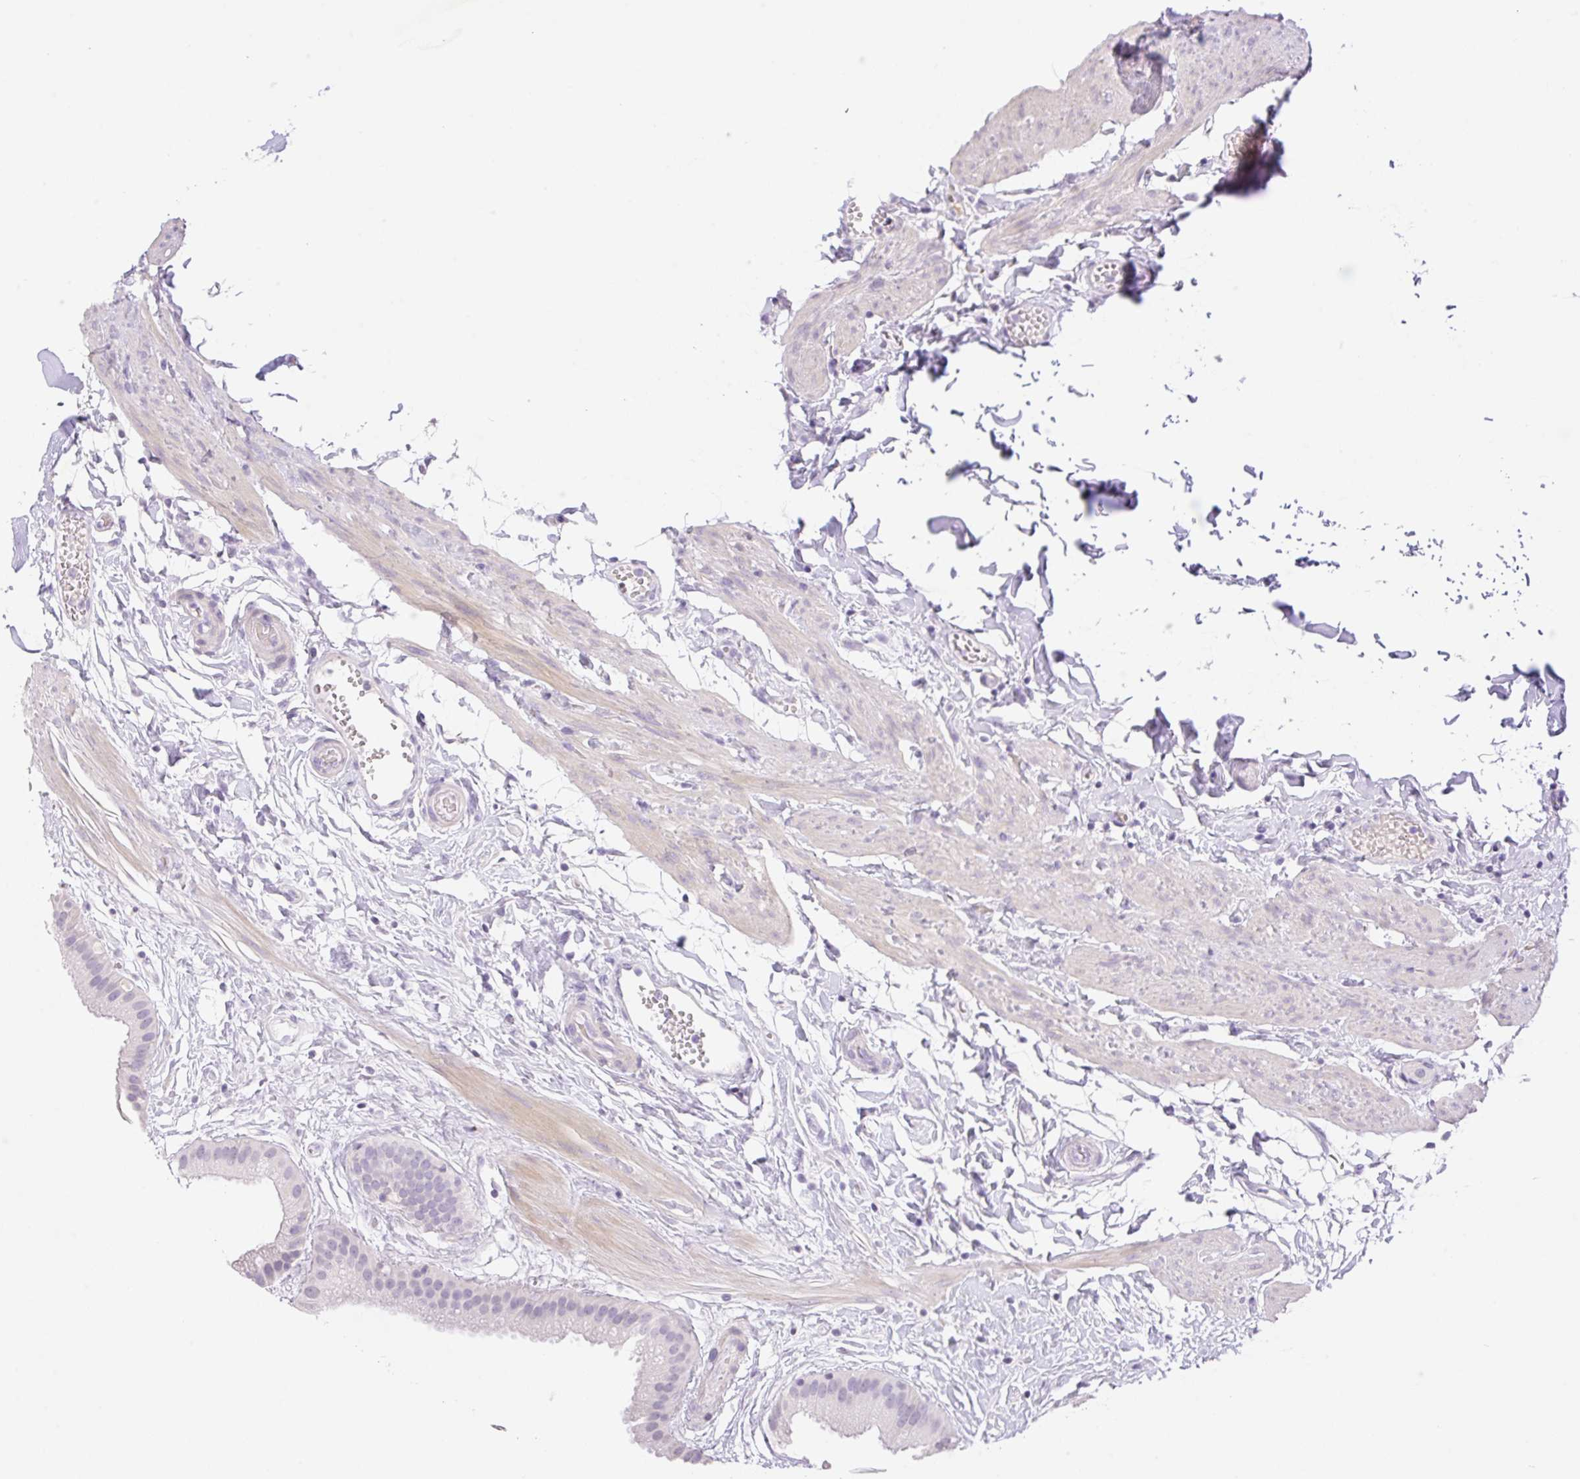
{"staining": {"intensity": "negative", "quantity": "none", "location": "none"}, "tissue": "gallbladder", "cell_type": "Glandular cells", "image_type": "normal", "snomed": [{"axis": "morphology", "description": "Normal tissue, NOS"}, {"axis": "topography", "description": "Gallbladder"}], "caption": "Immunohistochemistry of normal human gallbladder reveals no staining in glandular cells. (Brightfield microscopy of DAB (3,3'-diaminobenzidine) IHC at high magnification).", "gene": "HCRTR2", "patient": {"sex": "female", "age": 63}}